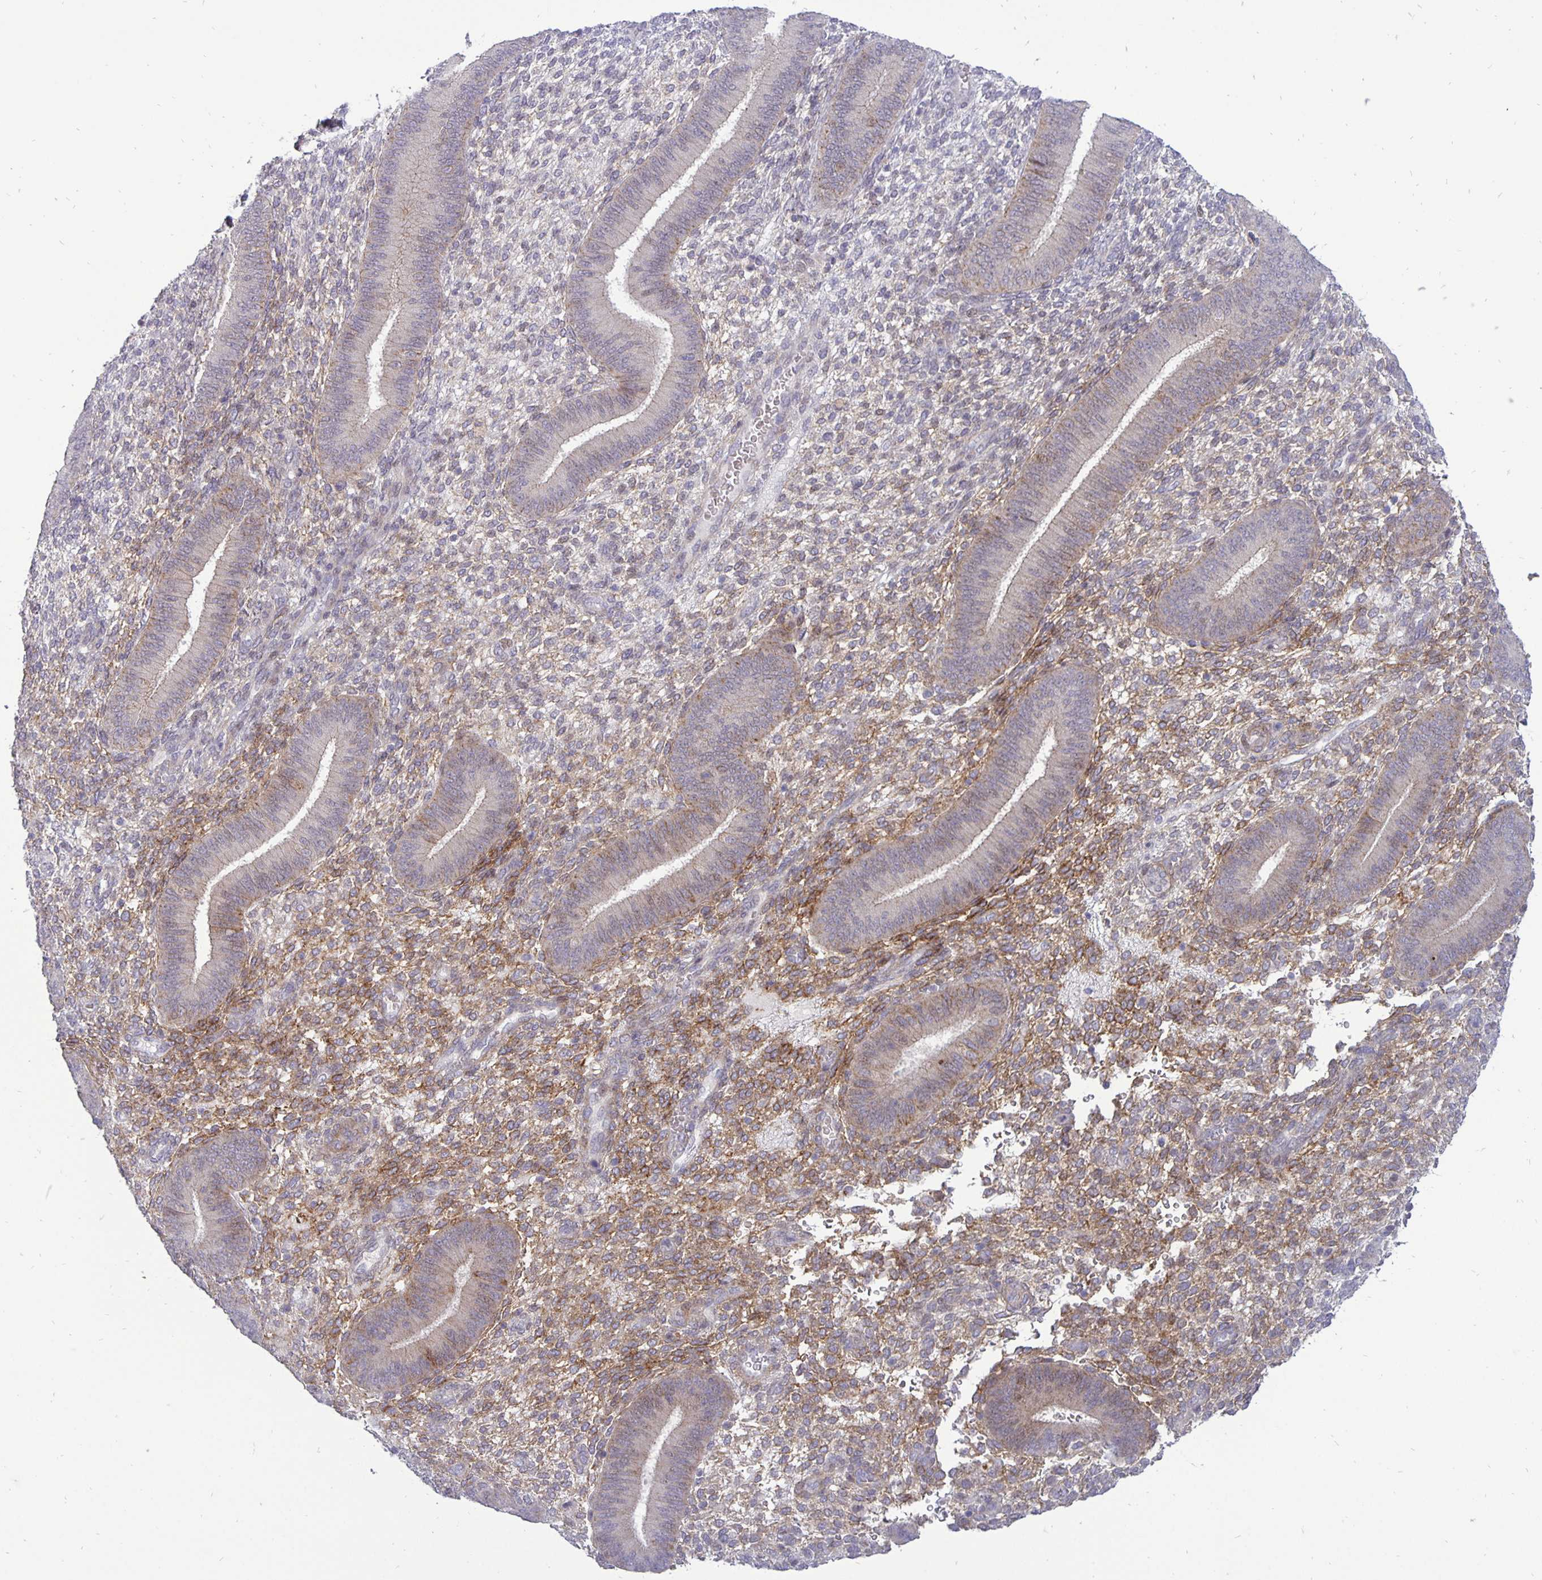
{"staining": {"intensity": "moderate", "quantity": "<25%", "location": "cytoplasmic/membranous"}, "tissue": "endometrium", "cell_type": "Cells in endometrial stroma", "image_type": "normal", "snomed": [{"axis": "morphology", "description": "Normal tissue, NOS"}, {"axis": "topography", "description": "Endometrium"}], "caption": "Protein staining of unremarkable endometrium reveals moderate cytoplasmic/membranous expression in approximately <25% of cells in endometrial stroma. (DAB IHC with brightfield microscopy, high magnification).", "gene": "ERBB2", "patient": {"sex": "female", "age": 39}}